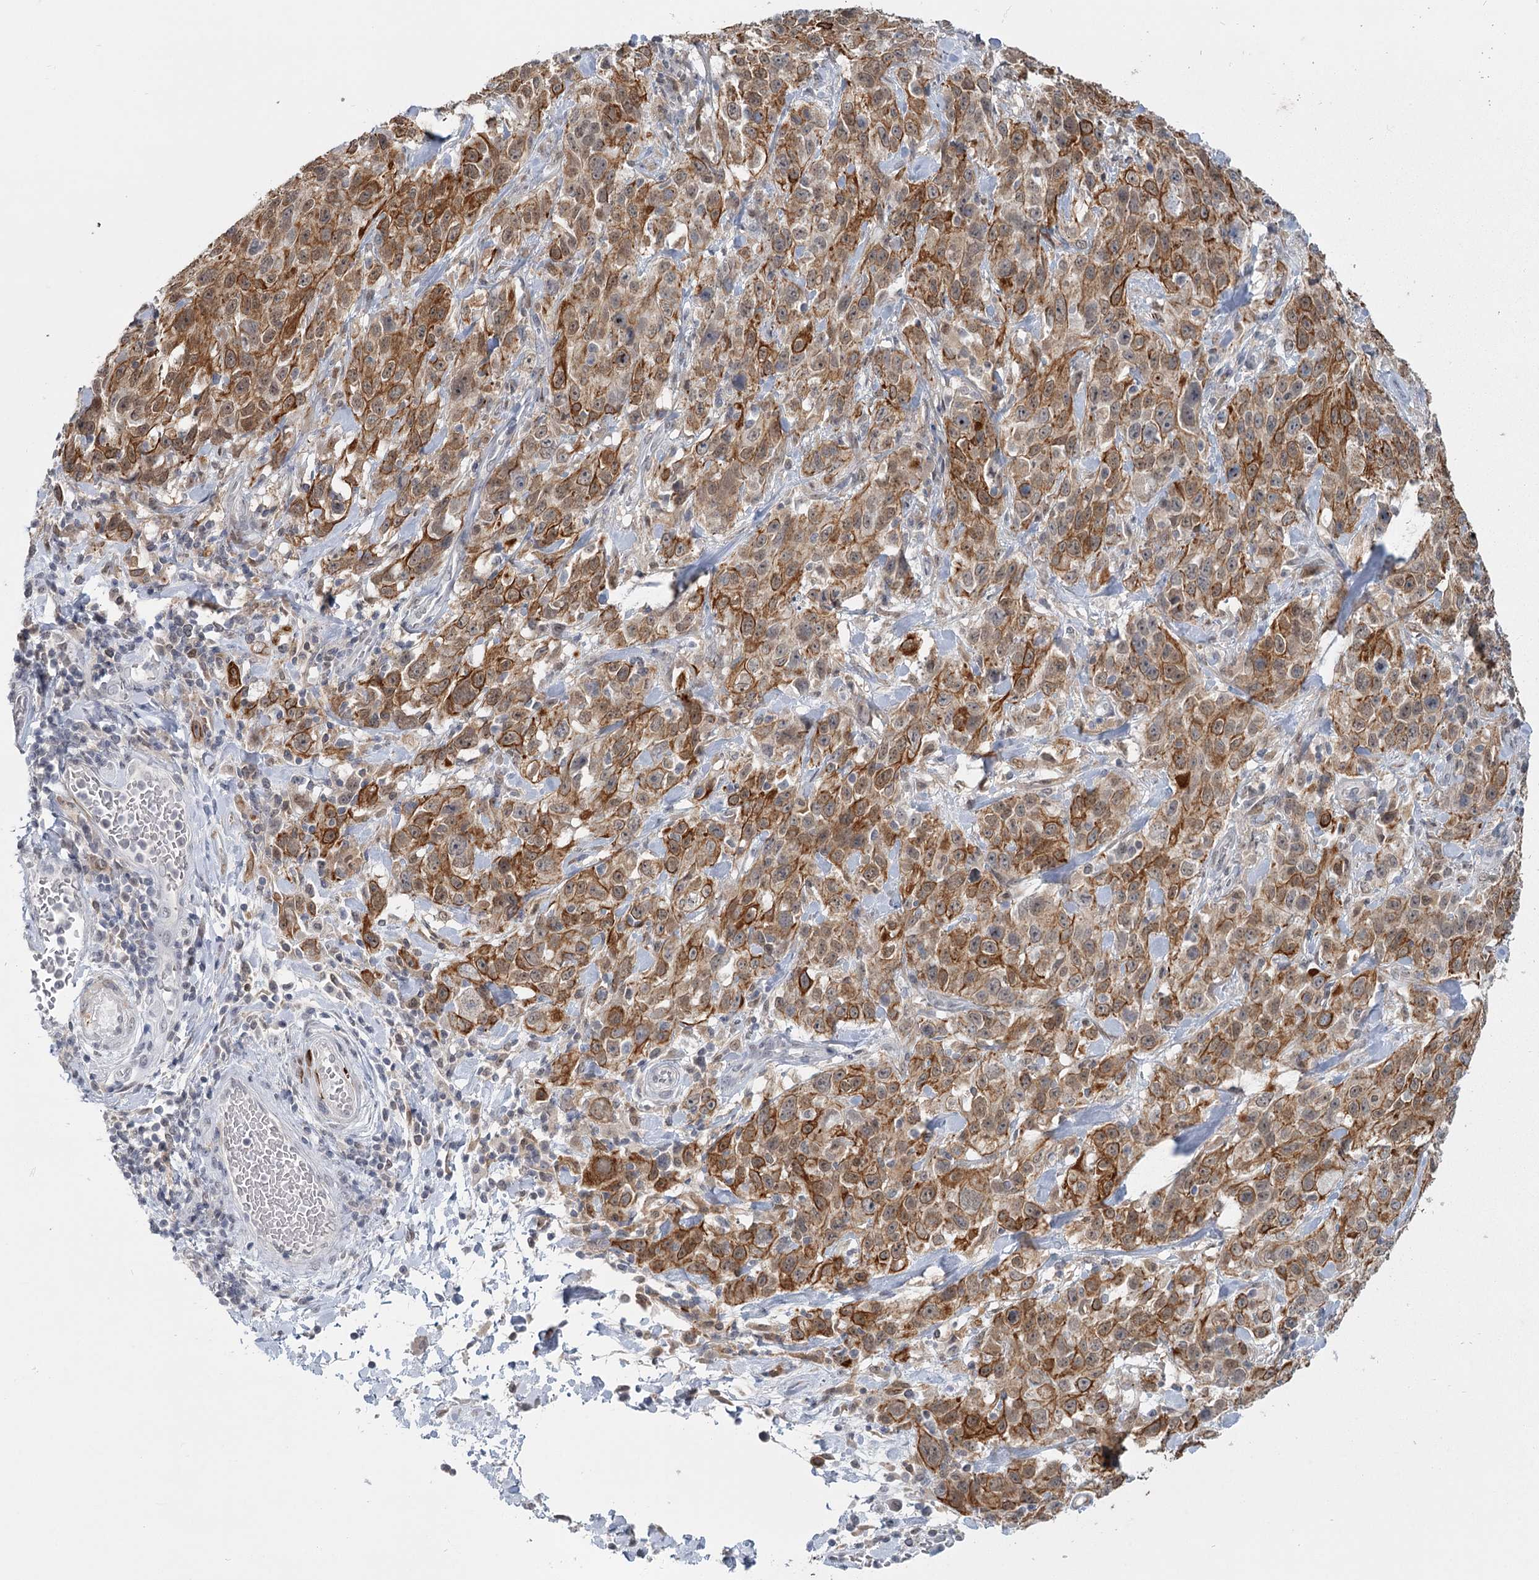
{"staining": {"intensity": "moderate", "quantity": ">75%", "location": "cytoplasmic/membranous"}, "tissue": "stomach cancer", "cell_type": "Tumor cells", "image_type": "cancer", "snomed": [{"axis": "morphology", "description": "Normal tissue, NOS"}, {"axis": "morphology", "description": "Adenocarcinoma, NOS"}, {"axis": "topography", "description": "Lymph node"}, {"axis": "topography", "description": "Stomach"}], "caption": "Protein staining of stomach adenocarcinoma tissue demonstrates moderate cytoplasmic/membranous positivity in about >75% of tumor cells.", "gene": "TMEM70", "patient": {"sex": "male", "age": 48}}